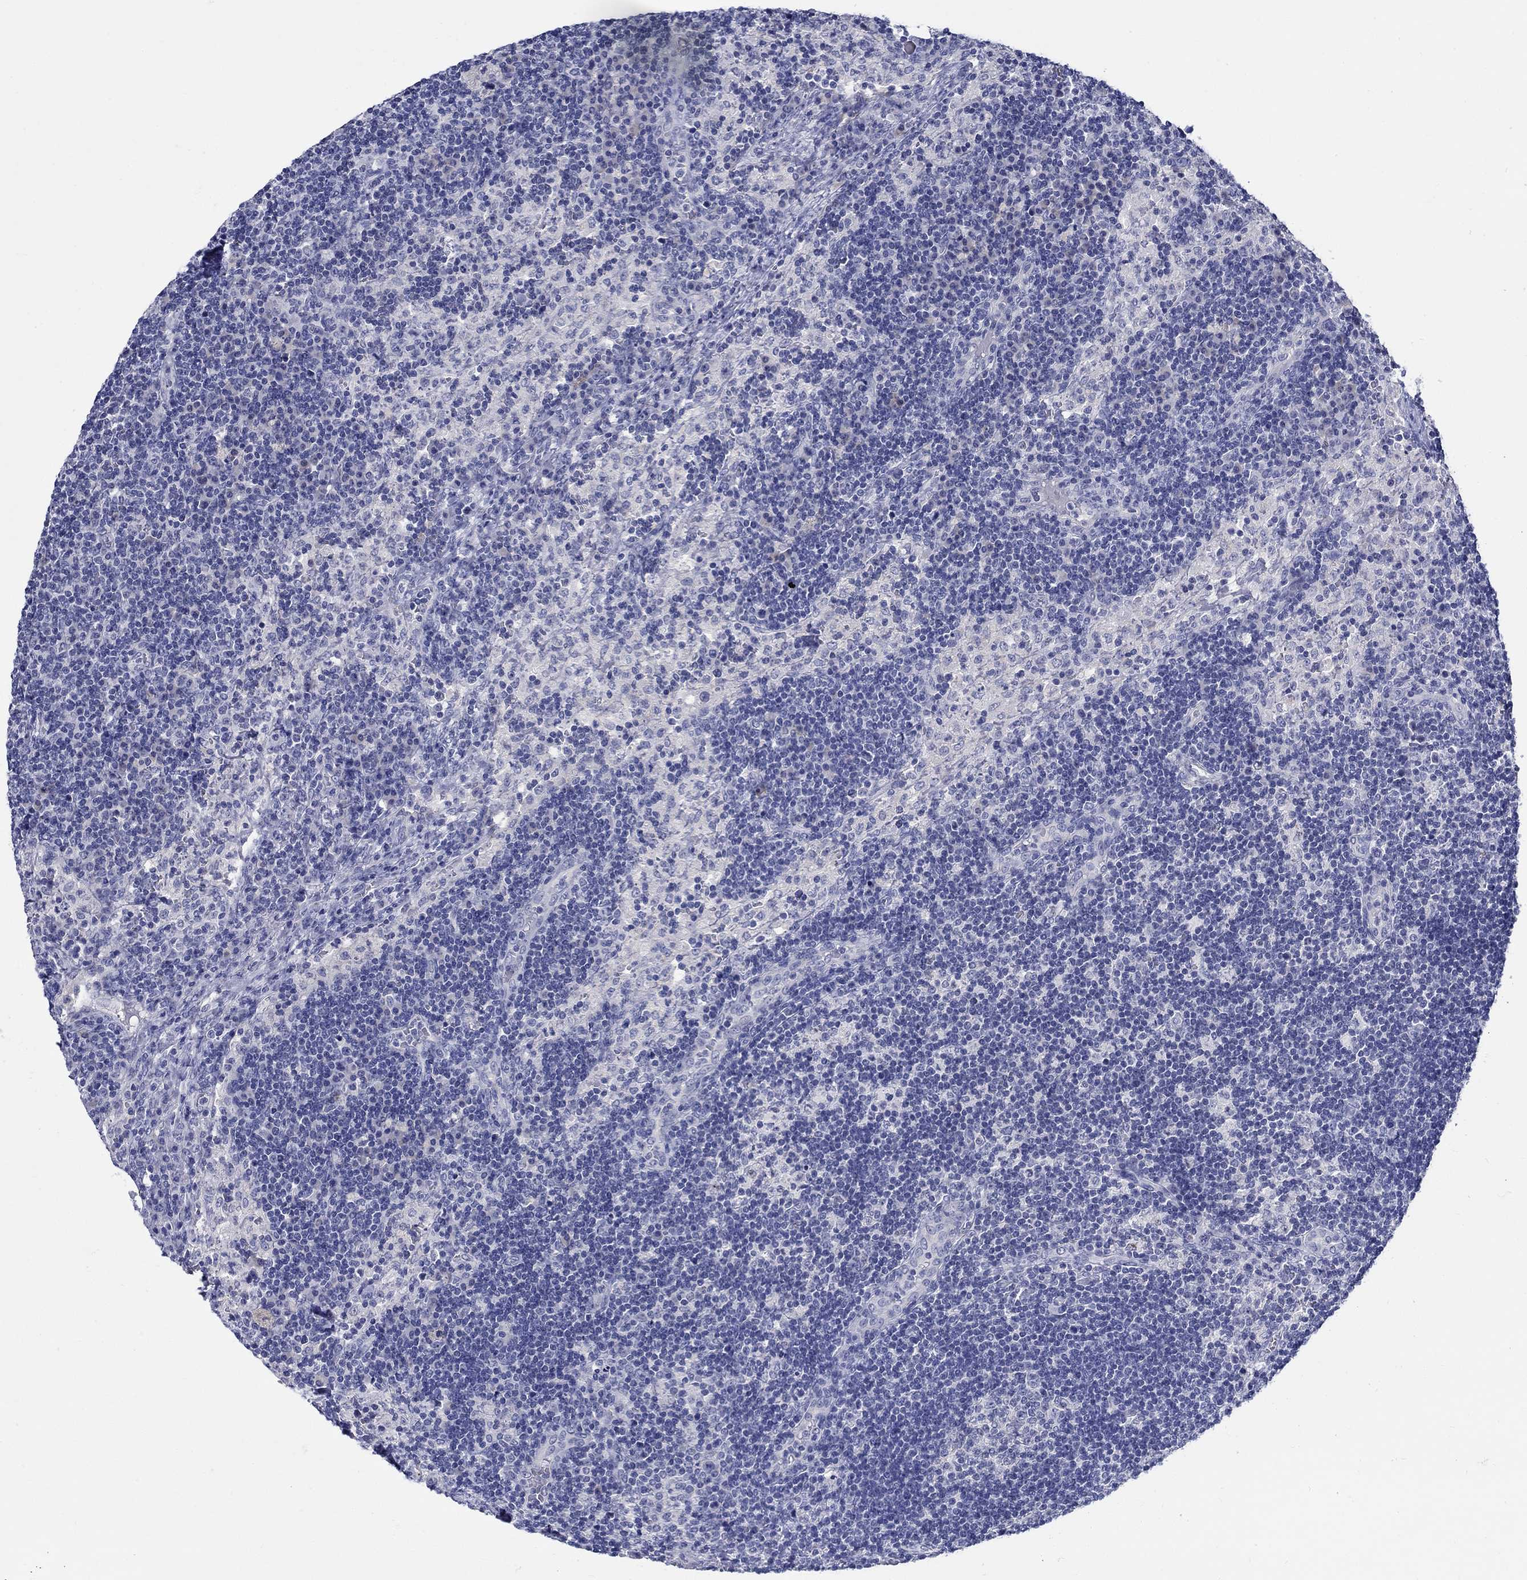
{"staining": {"intensity": "negative", "quantity": "none", "location": "none"}, "tissue": "lymph node", "cell_type": "Germinal center cells", "image_type": "normal", "snomed": [{"axis": "morphology", "description": "Normal tissue, NOS"}, {"axis": "topography", "description": "Lymph node"}], "caption": "Immunohistochemistry (IHC) photomicrograph of benign human lymph node stained for a protein (brown), which shows no expression in germinal center cells. (IHC, brightfield microscopy, high magnification).", "gene": "SLC30A3", "patient": {"sex": "male", "age": 63}}